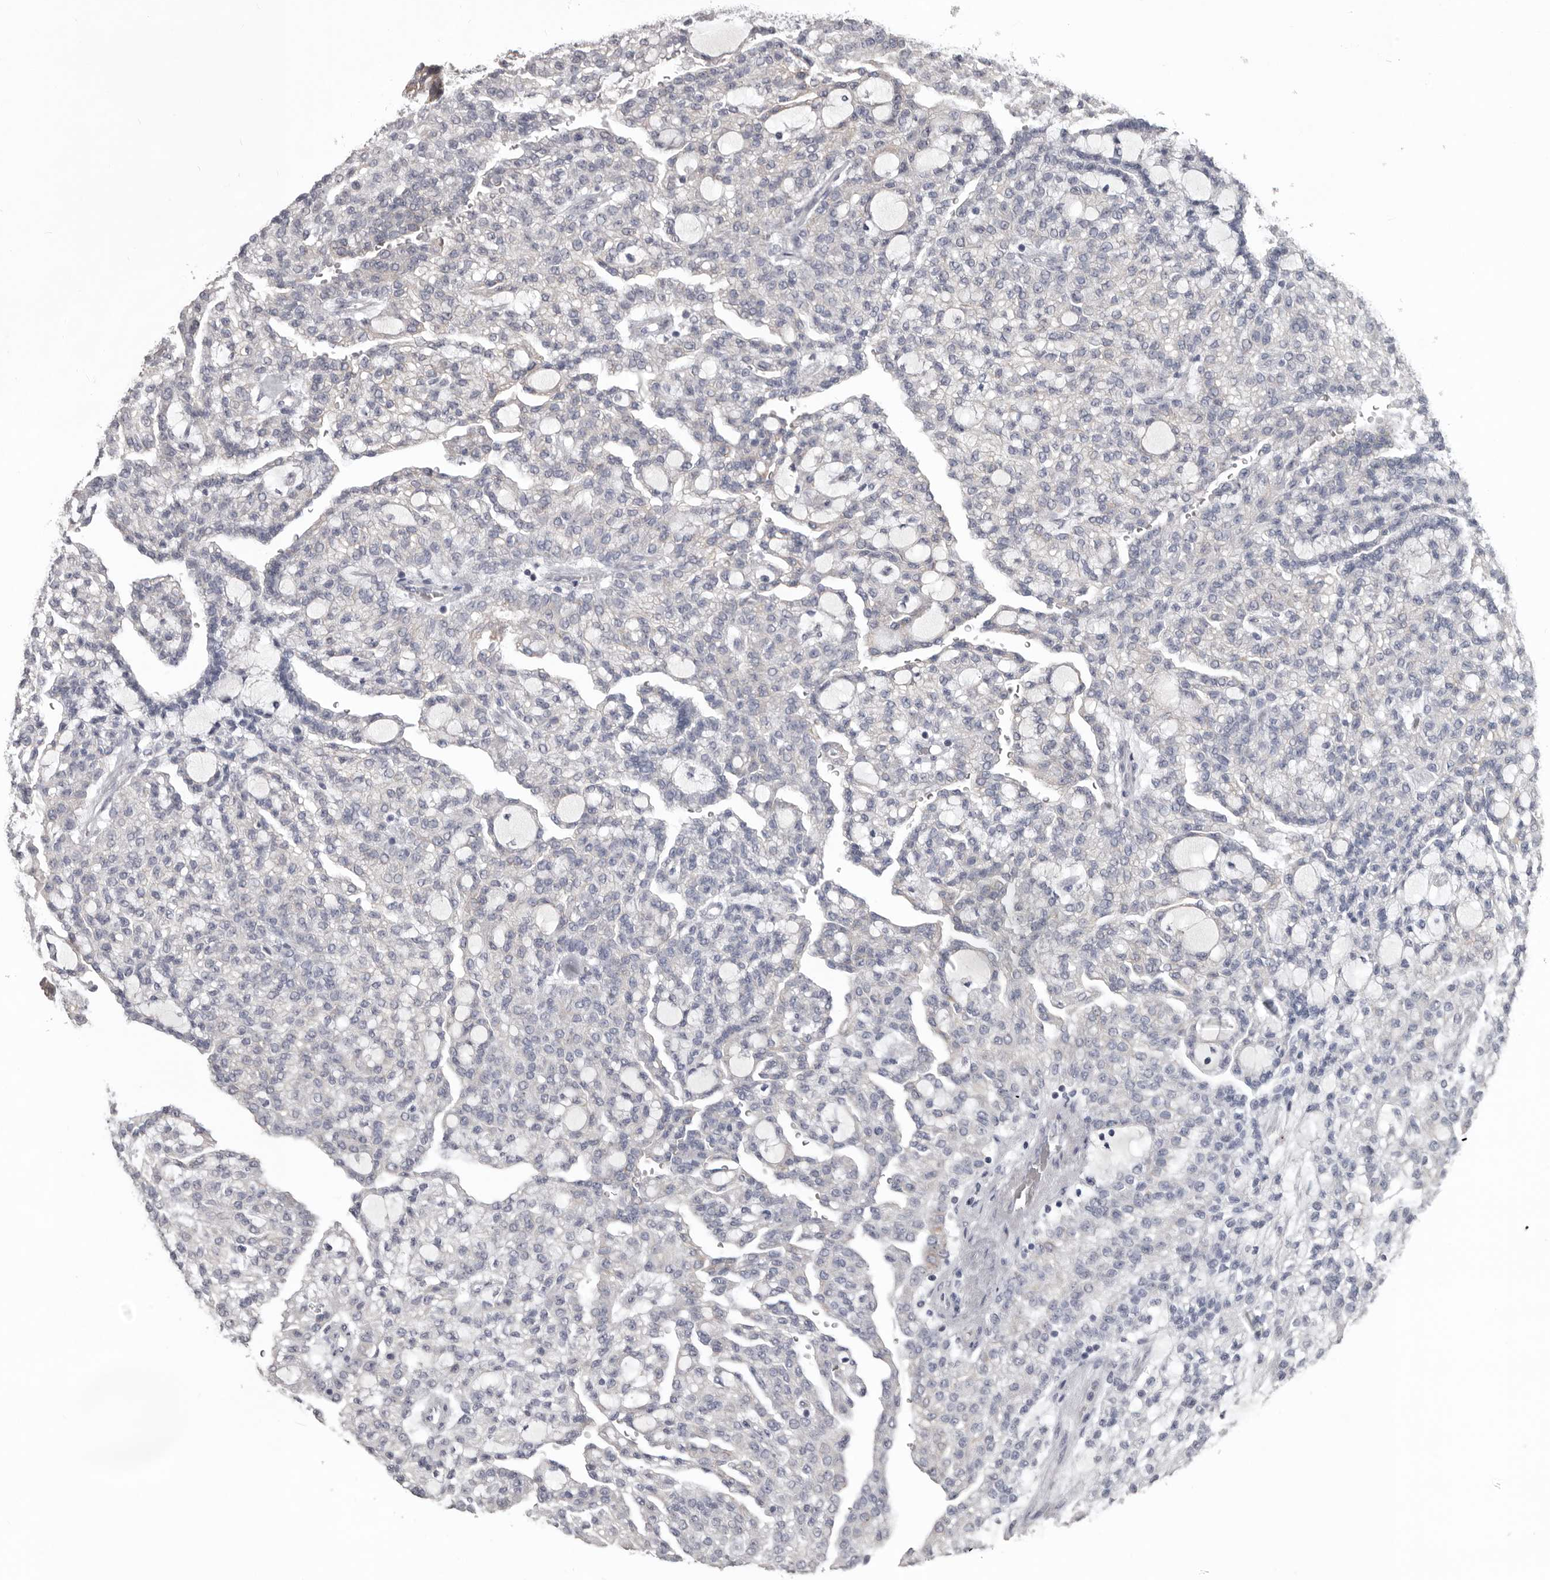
{"staining": {"intensity": "negative", "quantity": "none", "location": "none"}, "tissue": "renal cancer", "cell_type": "Tumor cells", "image_type": "cancer", "snomed": [{"axis": "morphology", "description": "Adenocarcinoma, NOS"}, {"axis": "topography", "description": "Kidney"}], "caption": "High magnification brightfield microscopy of renal cancer stained with DAB (brown) and counterstained with hematoxylin (blue): tumor cells show no significant staining. The staining is performed using DAB brown chromogen with nuclei counter-stained in using hematoxylin.", "gene": "LPAR6", "patient": {"sex": "male", "age": 63}}